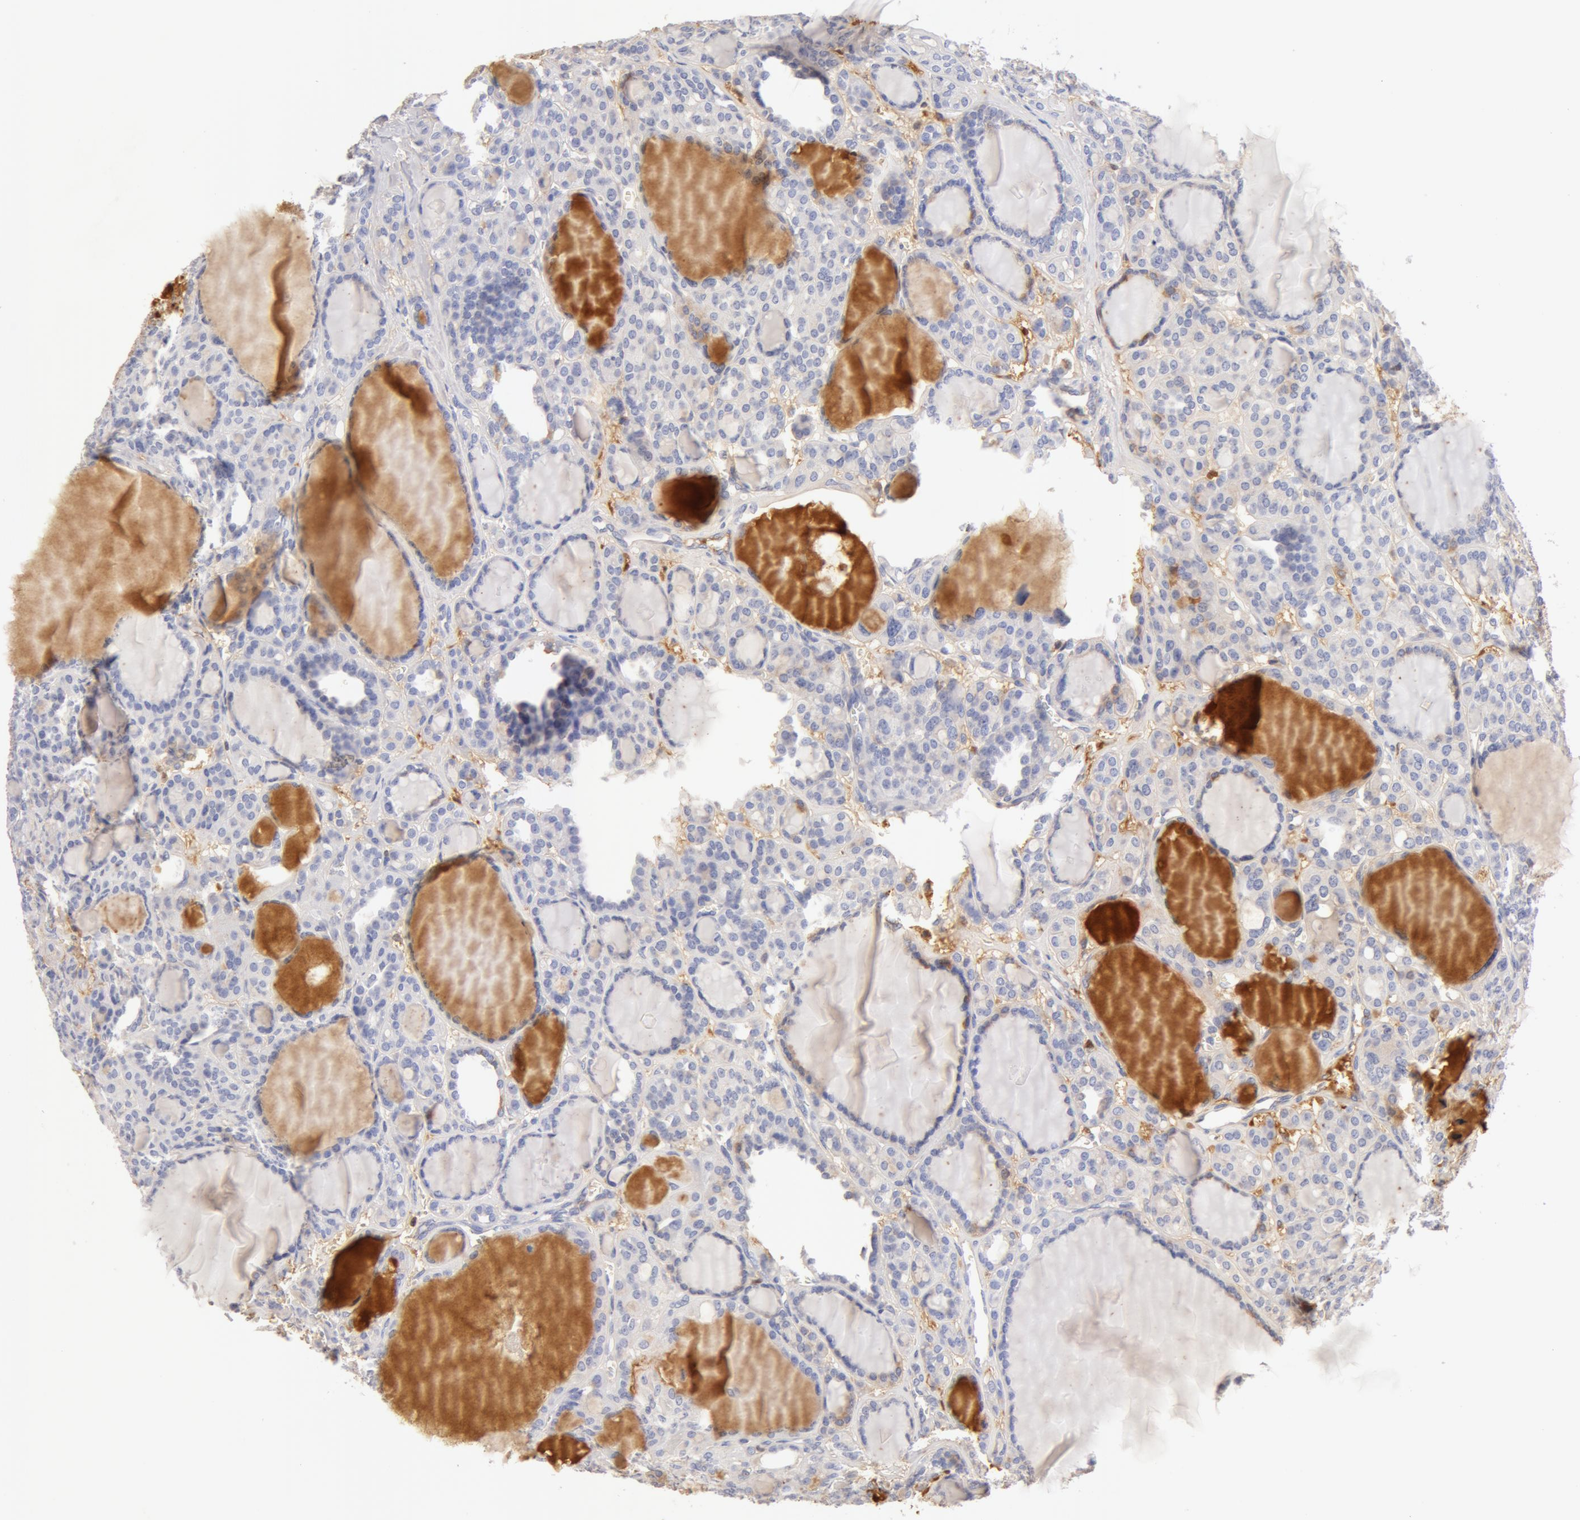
{"staining": {"intensity": "negative", "quantity": "none", "location": "none"}, "tissue": "thyroid cancer", "cell_type": "Tumor cells", "image_type": "cancer", "snomed": [{"axis": "morphology", "description": "Follicular adenoma carcinoma, NOS"}, {"axis": "topography", "description": "Thyroid gland"}], "caption": "Tumor cells show no significant expression in follicular adenoma carcinoma (thyroid).", "gene": "GC", "patient": {"sex": "female", "age": 71}}